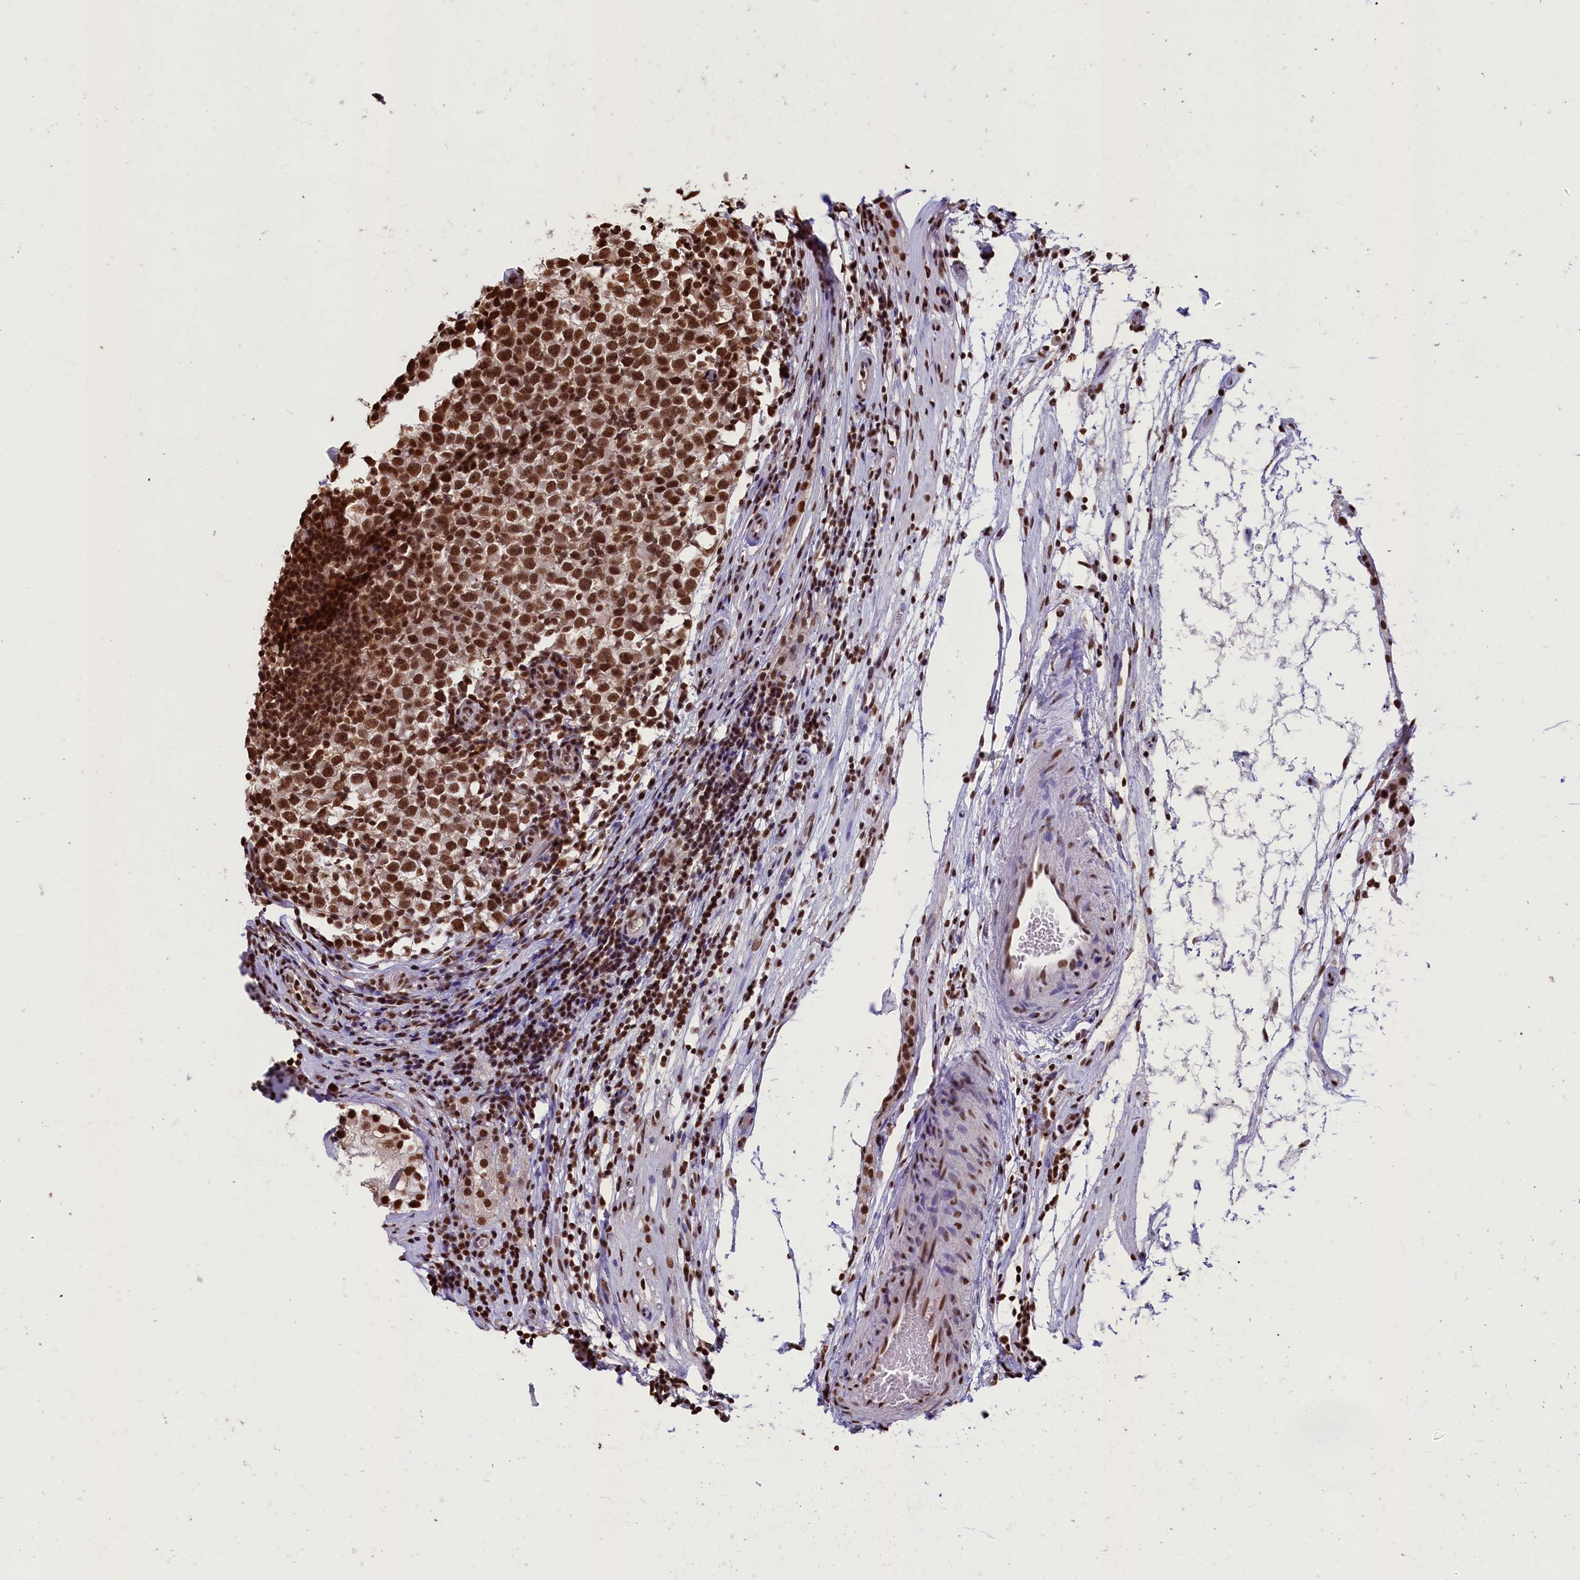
{"staining": {"intensity": "strong", "quantity": ">75%", "location": "nuclear"}, "tissue": "testis cancer", "cell_type": "Tumor cells", "image_type": "cancer", "snomed": [{"axis": "morphology", "description": "Seminoma, NOS"}, {"axis": "topography", "description": "Testis"}], "caption": "The micrograph demonstrates a brown stain indicating the presence of a protein in the nuclear of tumor cells in testis cancer (seminoma).", "gene": "SNRPD2", "patient": {"sex": "male", "age": 65}}